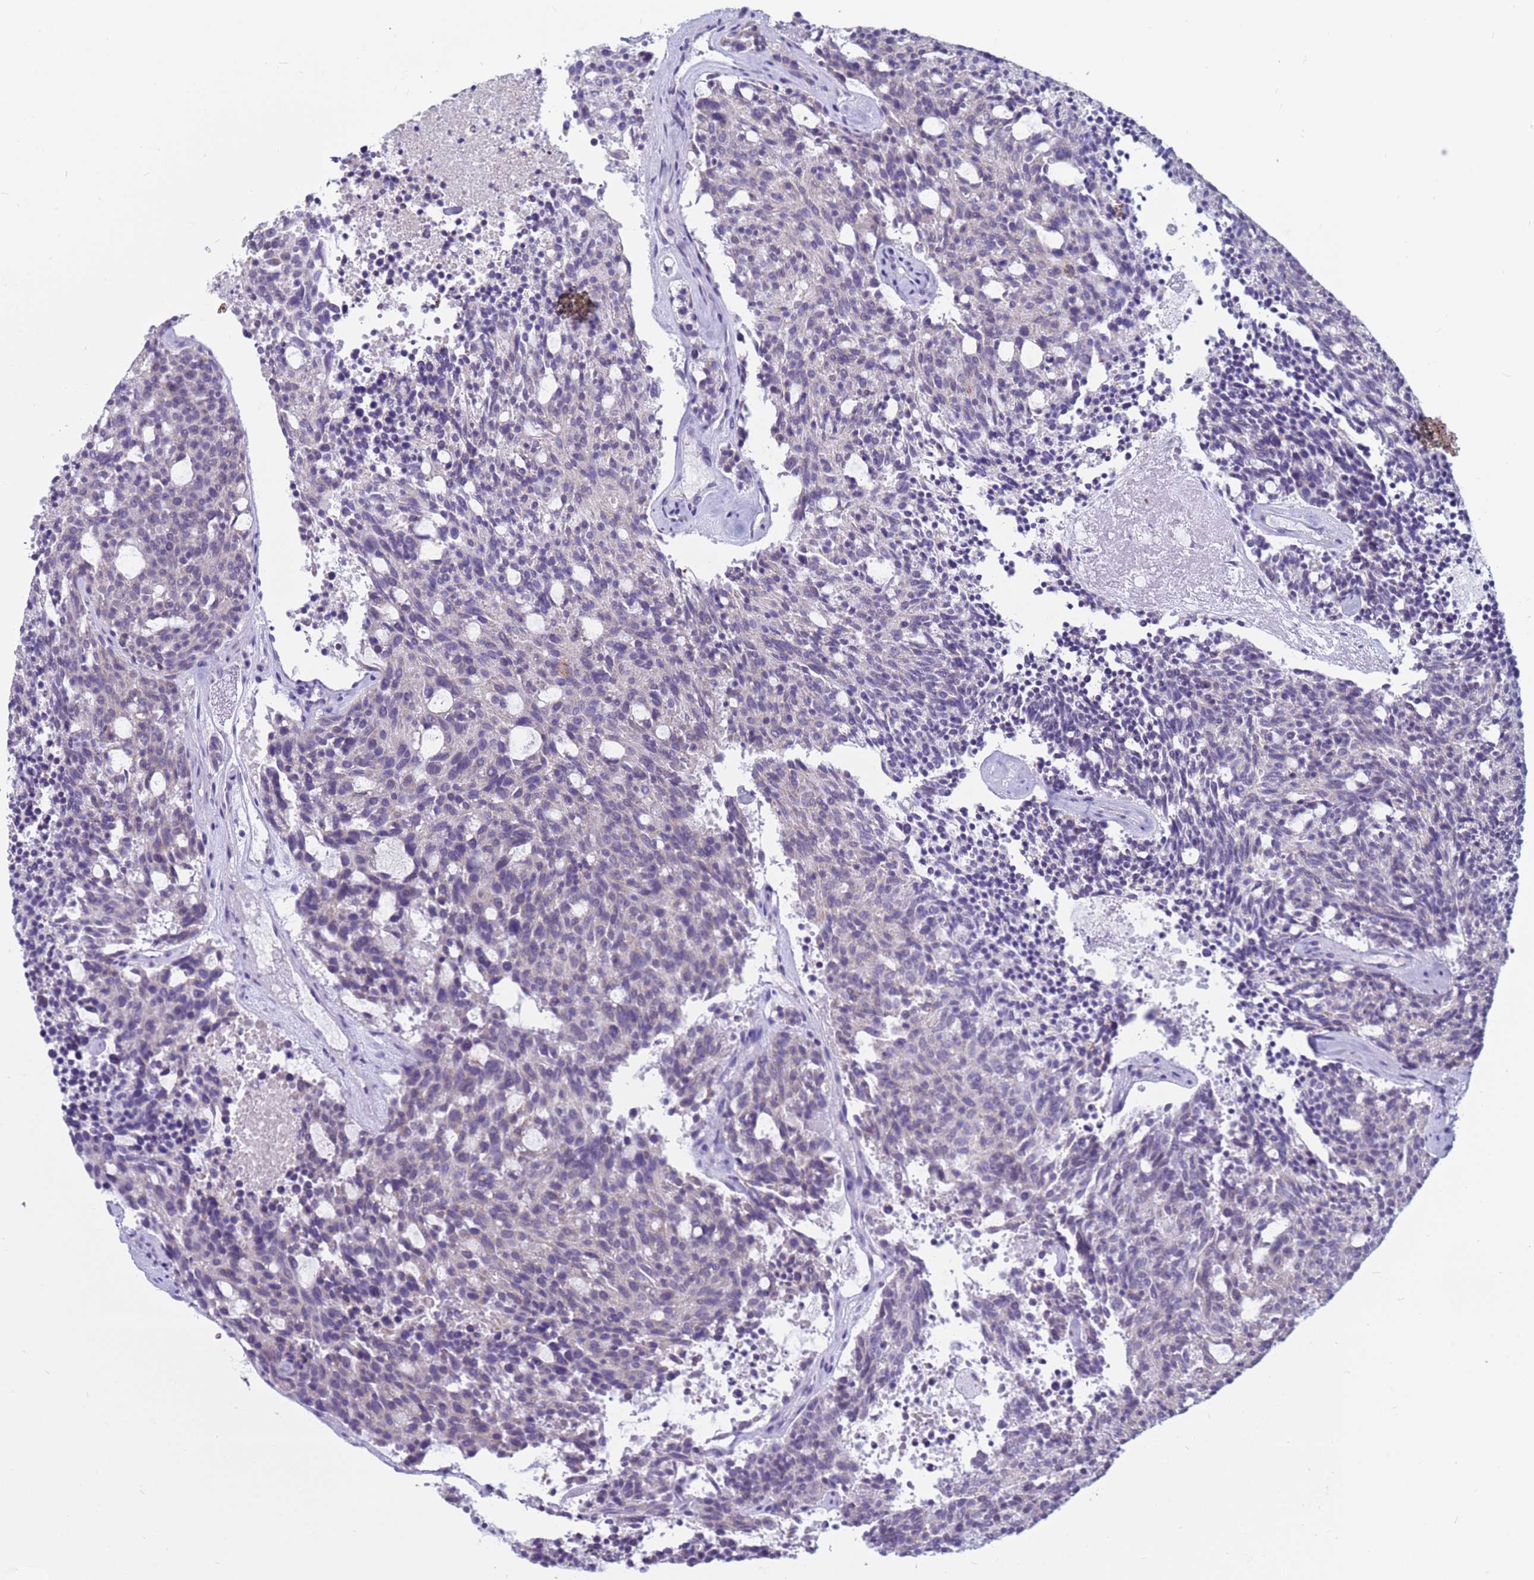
{"staining": {"intensity": "negative", "quantity": "none", "location": "none"}, "tissue": "carcinoid", "cell_type": "Tumor cells", "image_type": "cancer", "snomed": [{"axis": "morphology", "description": "Carcinoid, malignant, NOS"}, {"axis": "topography", "description": "Pancreas"}], "caption": "This is a photomicrograph of immunohistochemistry (IHC) staining of carcinoid (malignant), which shows no expression in tumor cells.", "gene": "CDK2AP2", "patient": {"sex": "female", "age": 54}}